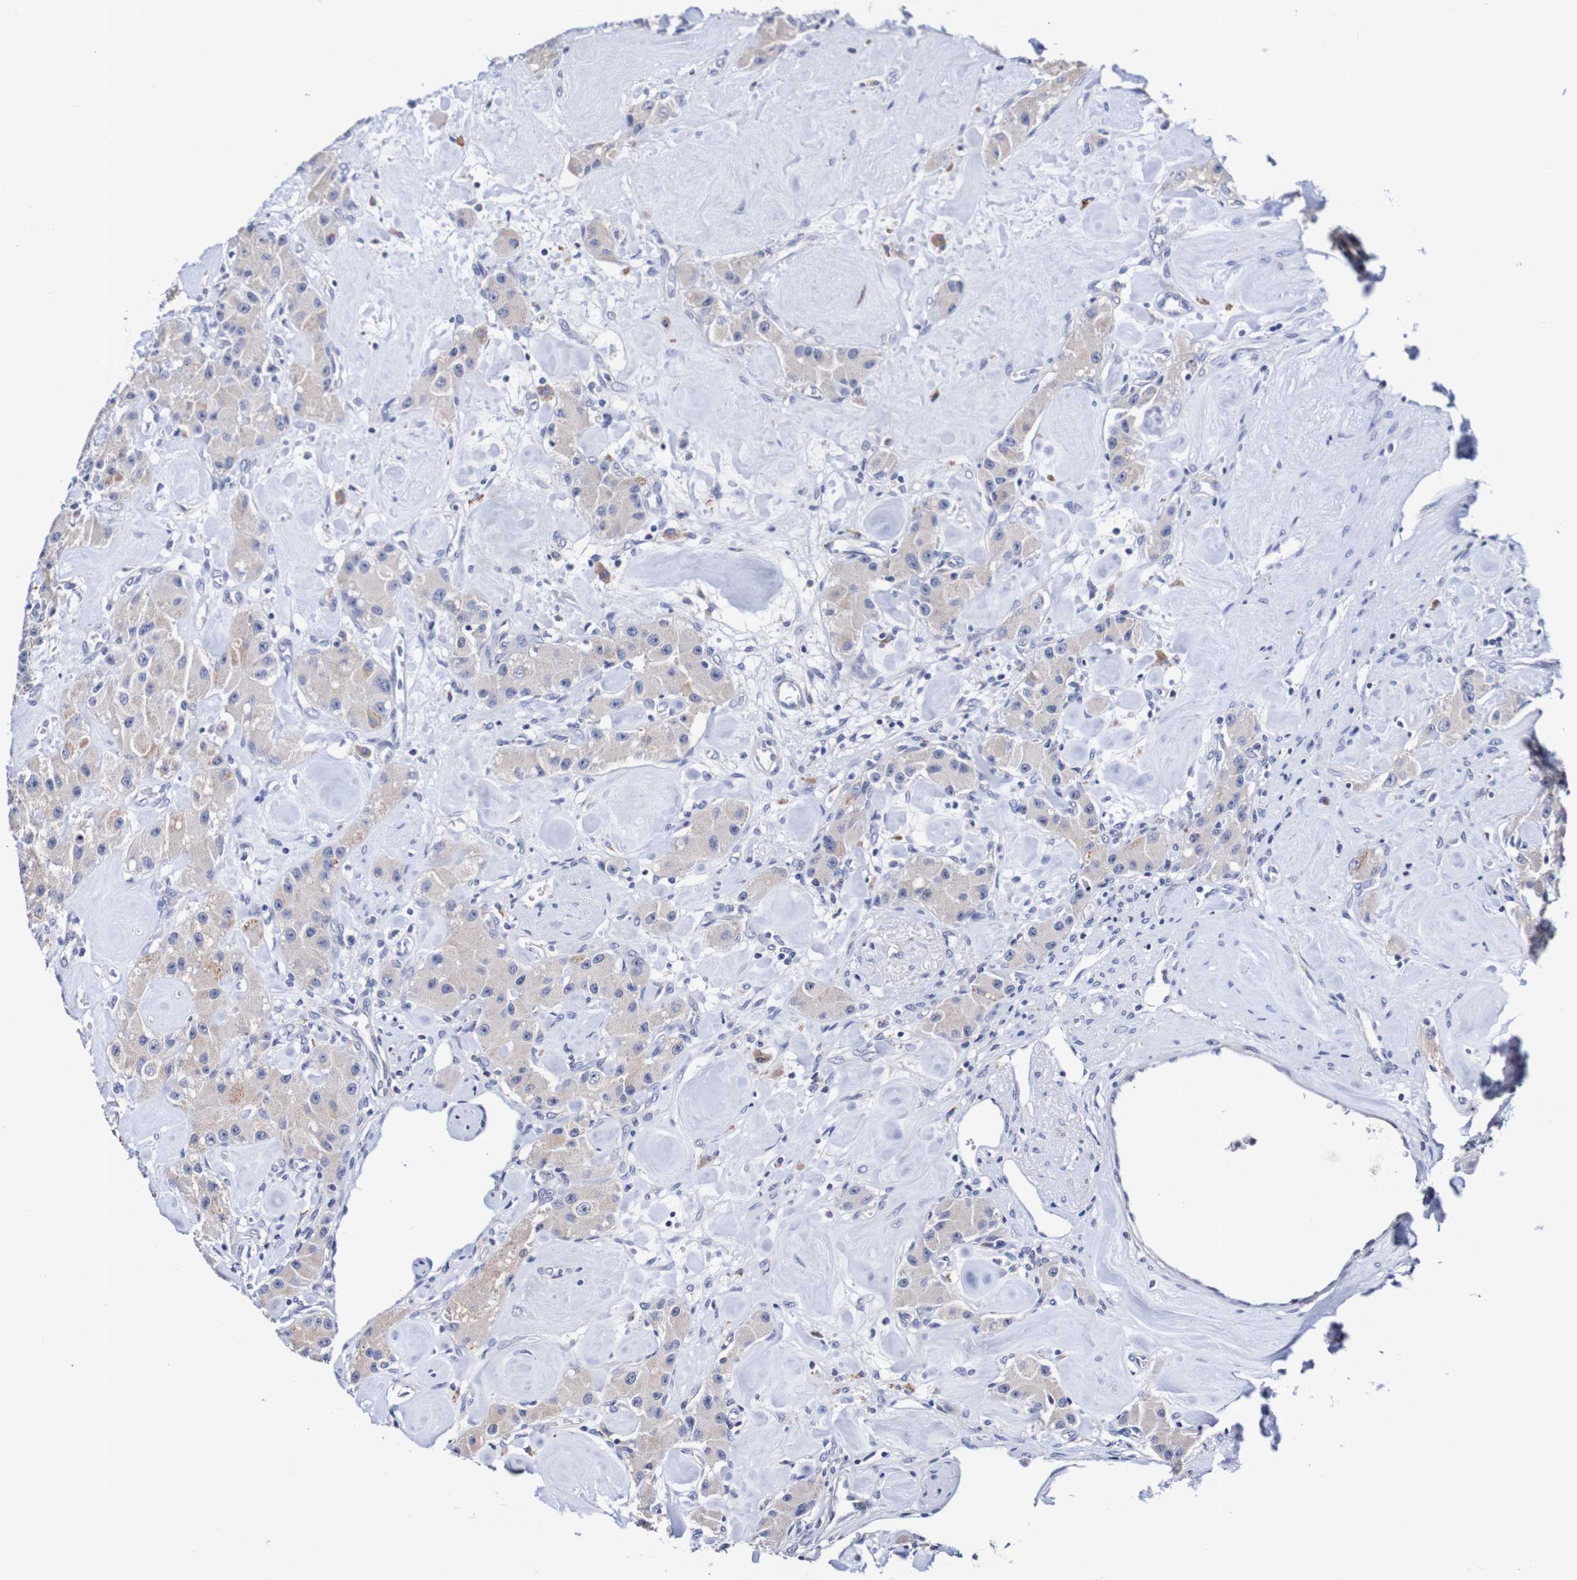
{"staining": {"intensity": "weak", "quantity": "25%-75%", "location": "cytoplasmic/membranous"}, "tissue": "carcinoid", "cell_type": "Tumor cells", "image_type": "cancer", "snomed": [{"axis": "morphology", "description": "Carcinoid, malignant, NOS"}, {"axis": "topography", "description": "Pancreas"}], "caption": "Immunohistochemical staining of human malignant carcinoid exhibits low levels of weak cytoplasmic/membranous protein positivity in approximately 25%-75% of tumor cells.", "gene": "ACVR1C", "patient": {"sex": "male", "age": 41}}